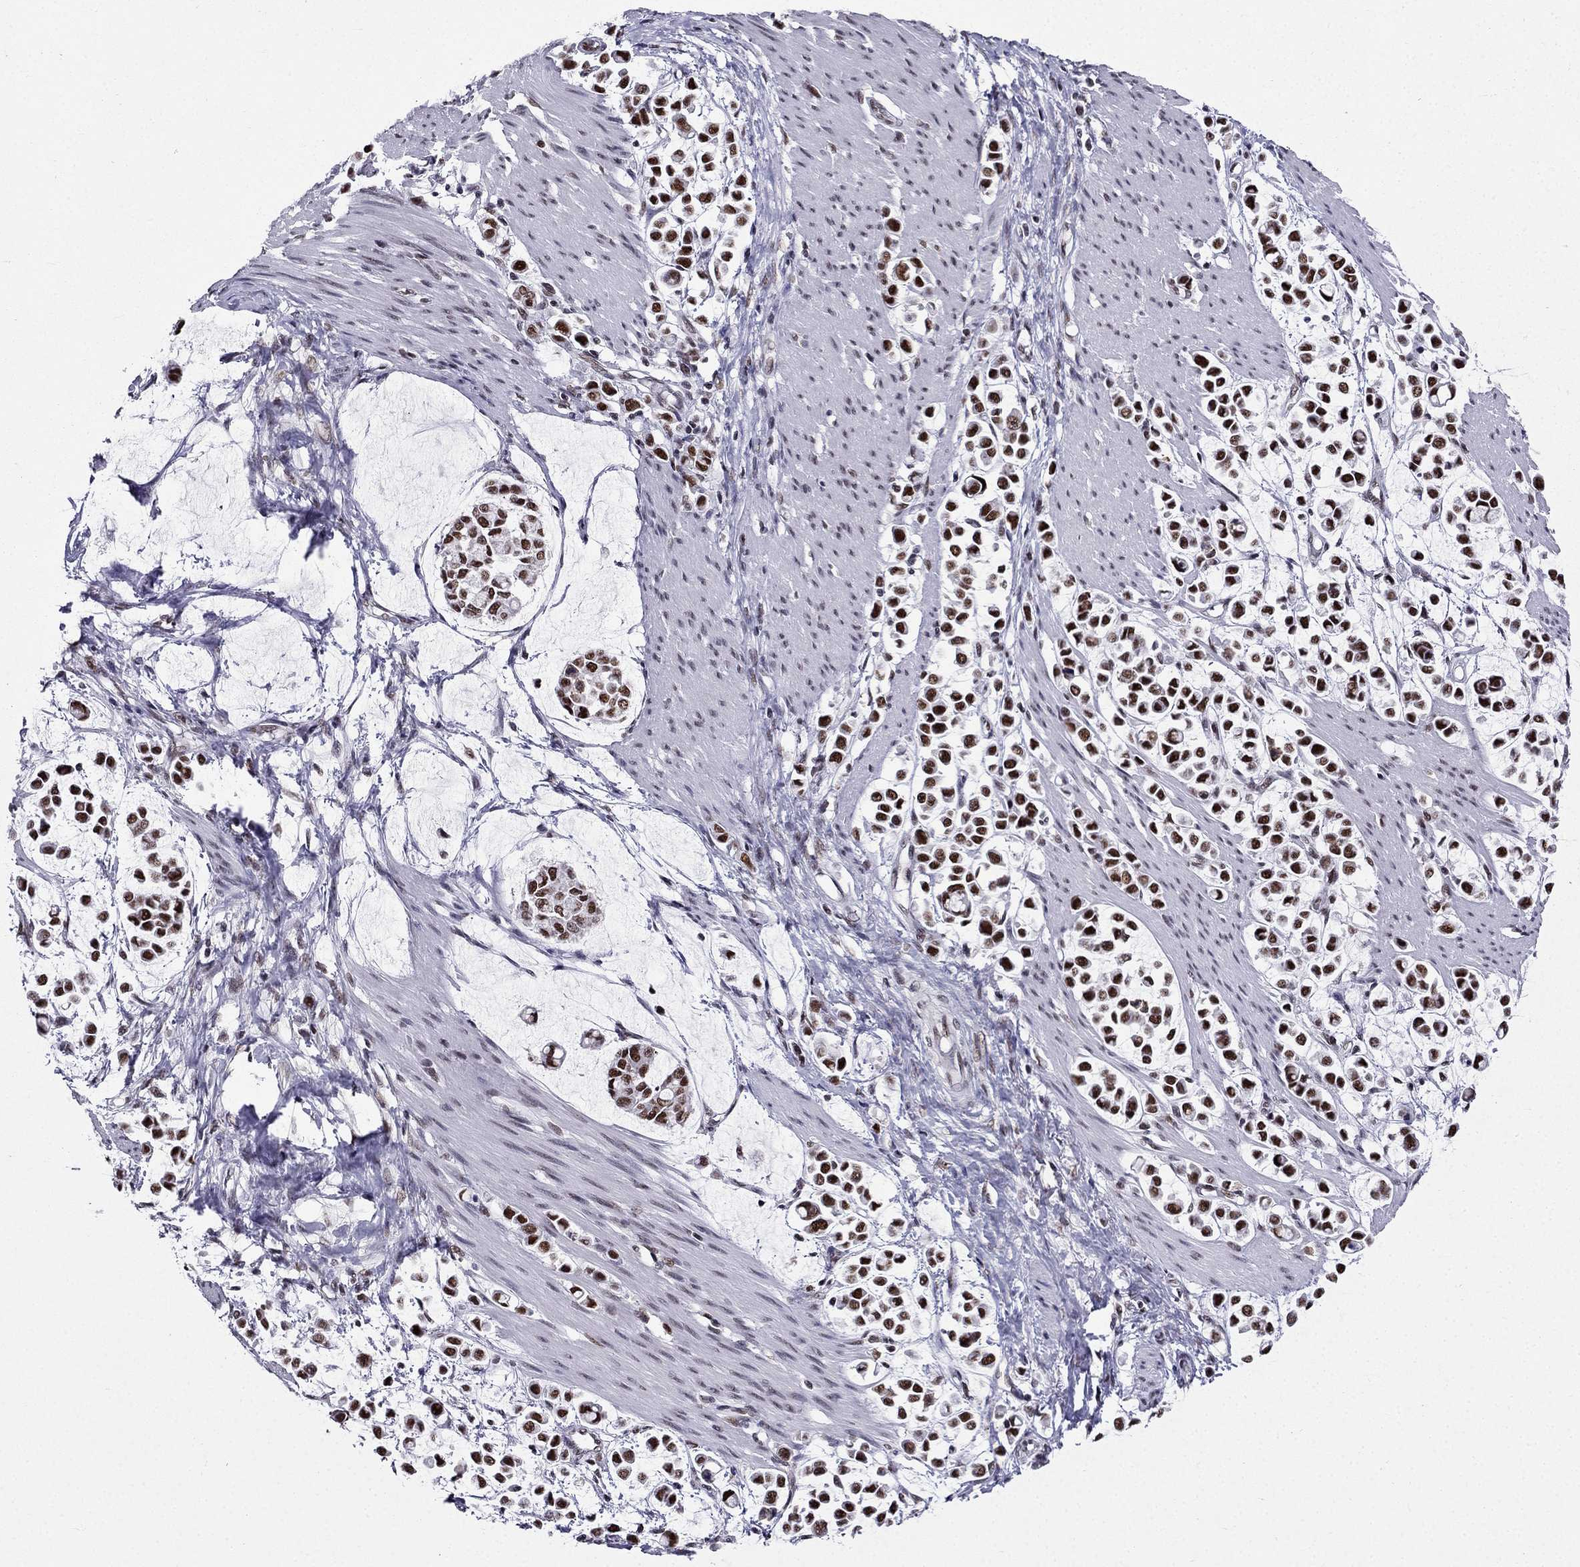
{"staining": {"intensity": "strong", "quantity": ">75%", "location": "nuclear"}, "tissue": "stomach cancer", "cell_type": "Tumor cells", "image_type": "cancer", "snomed": [{"axis": "morphology", "description": "Adenocarcinoma, NOS"}, {"axis": "topography", "description": "Stomach"}], "caption": "Brown immunohistochemical staining in human stomach cancer (adenocarcinoma) displays strong nuclear staining in approximately >75% of tumor cells.", "gene": "ZNF420", "patient": {"sex": "male", "age": 82}}